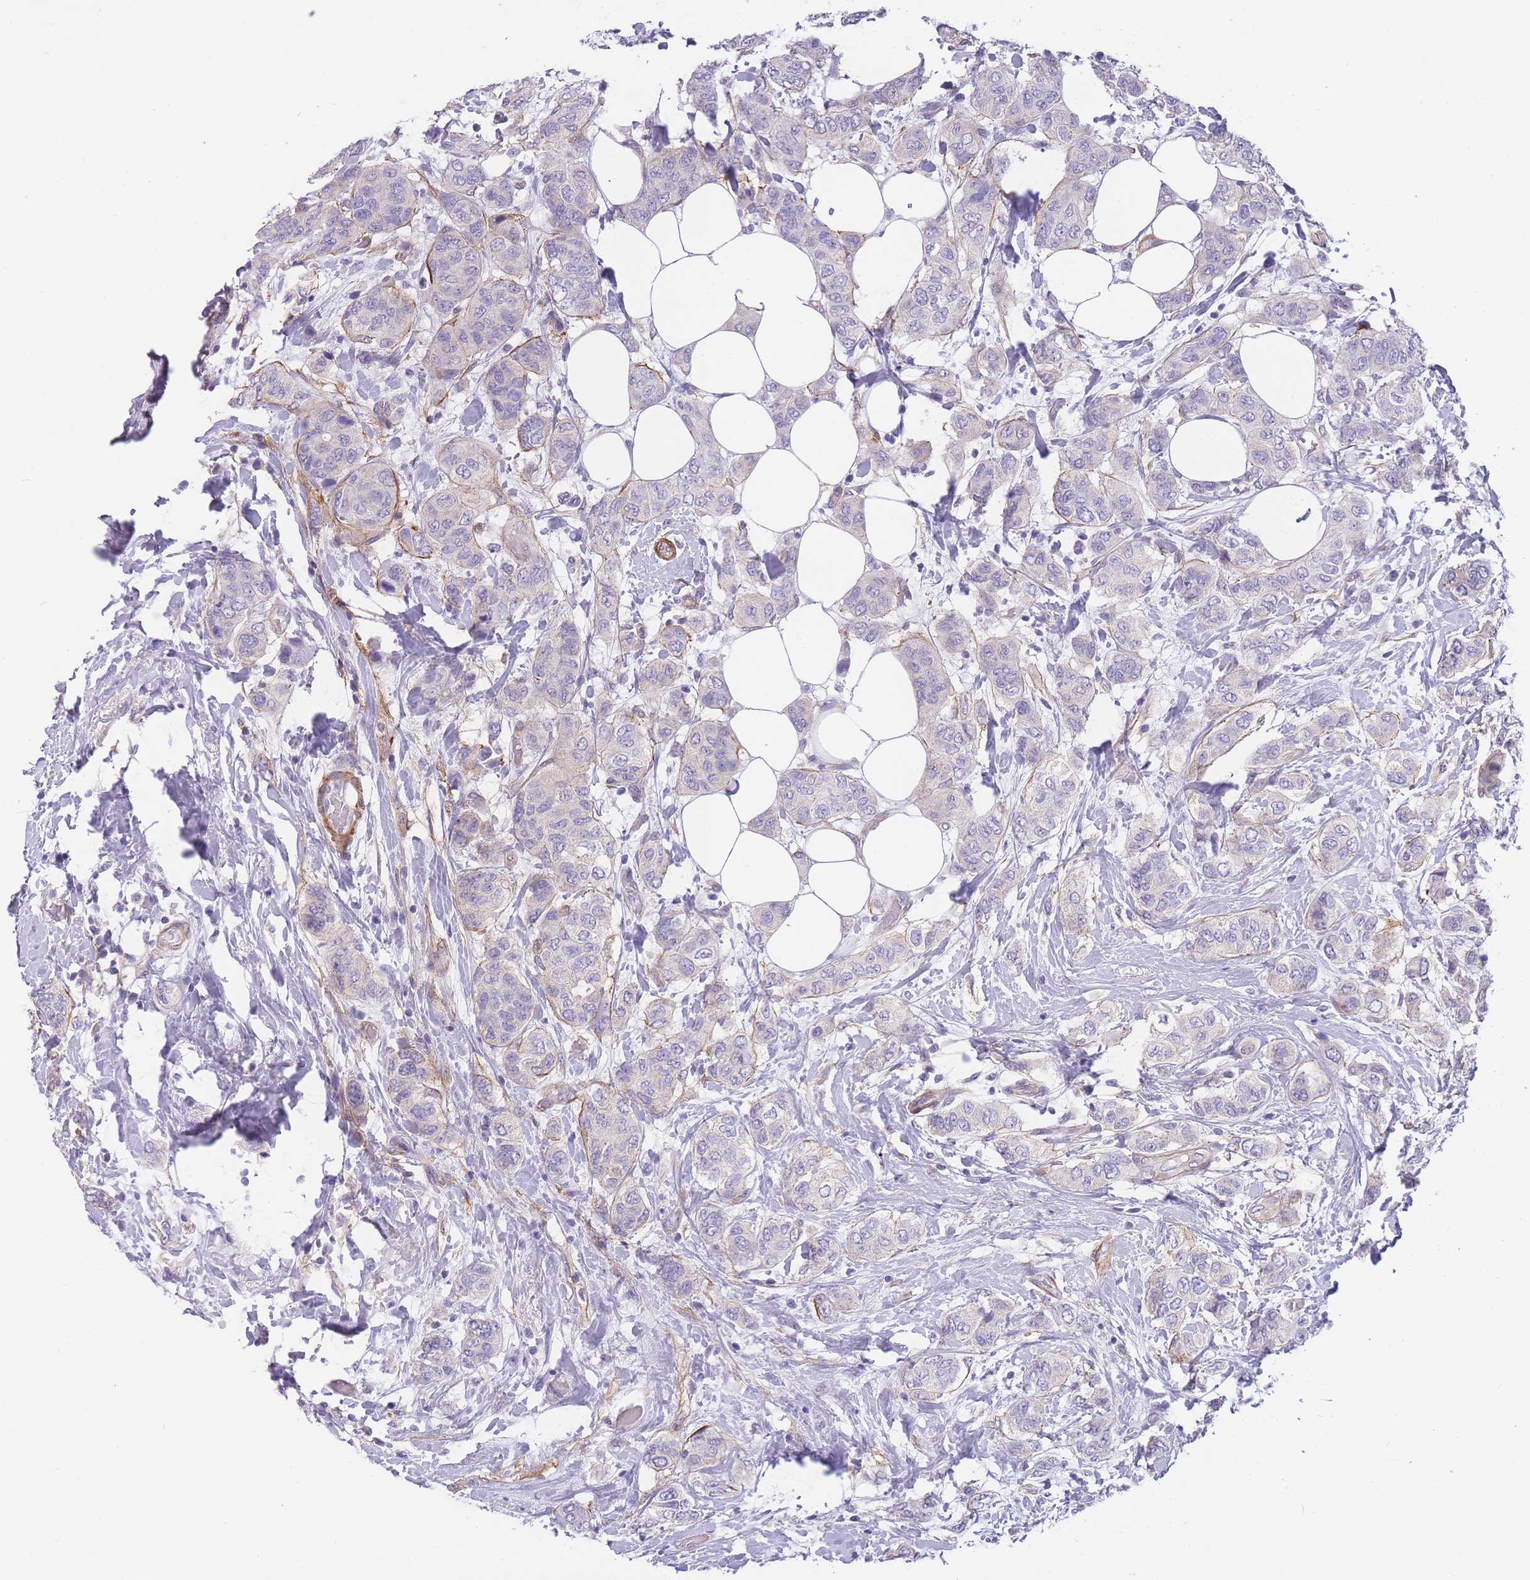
{"staining": {"intensity": "negative", "quantity": "none", "location": "none"}, "tissue": "breast cancer", "cell_type": "Tumor cells", "image_type": "cancer", "snomed": [{"axis": "morphology", "description": "Lobular carcinoma"}, {"axis": "topography", "description": "Breast"}], "caption": "Immunohistochemistry of lobular carcinoma (breast) displays no expression in tumor cells.", "gene": "FAM124A", "patient": {"sex": "female", "age": 51}}